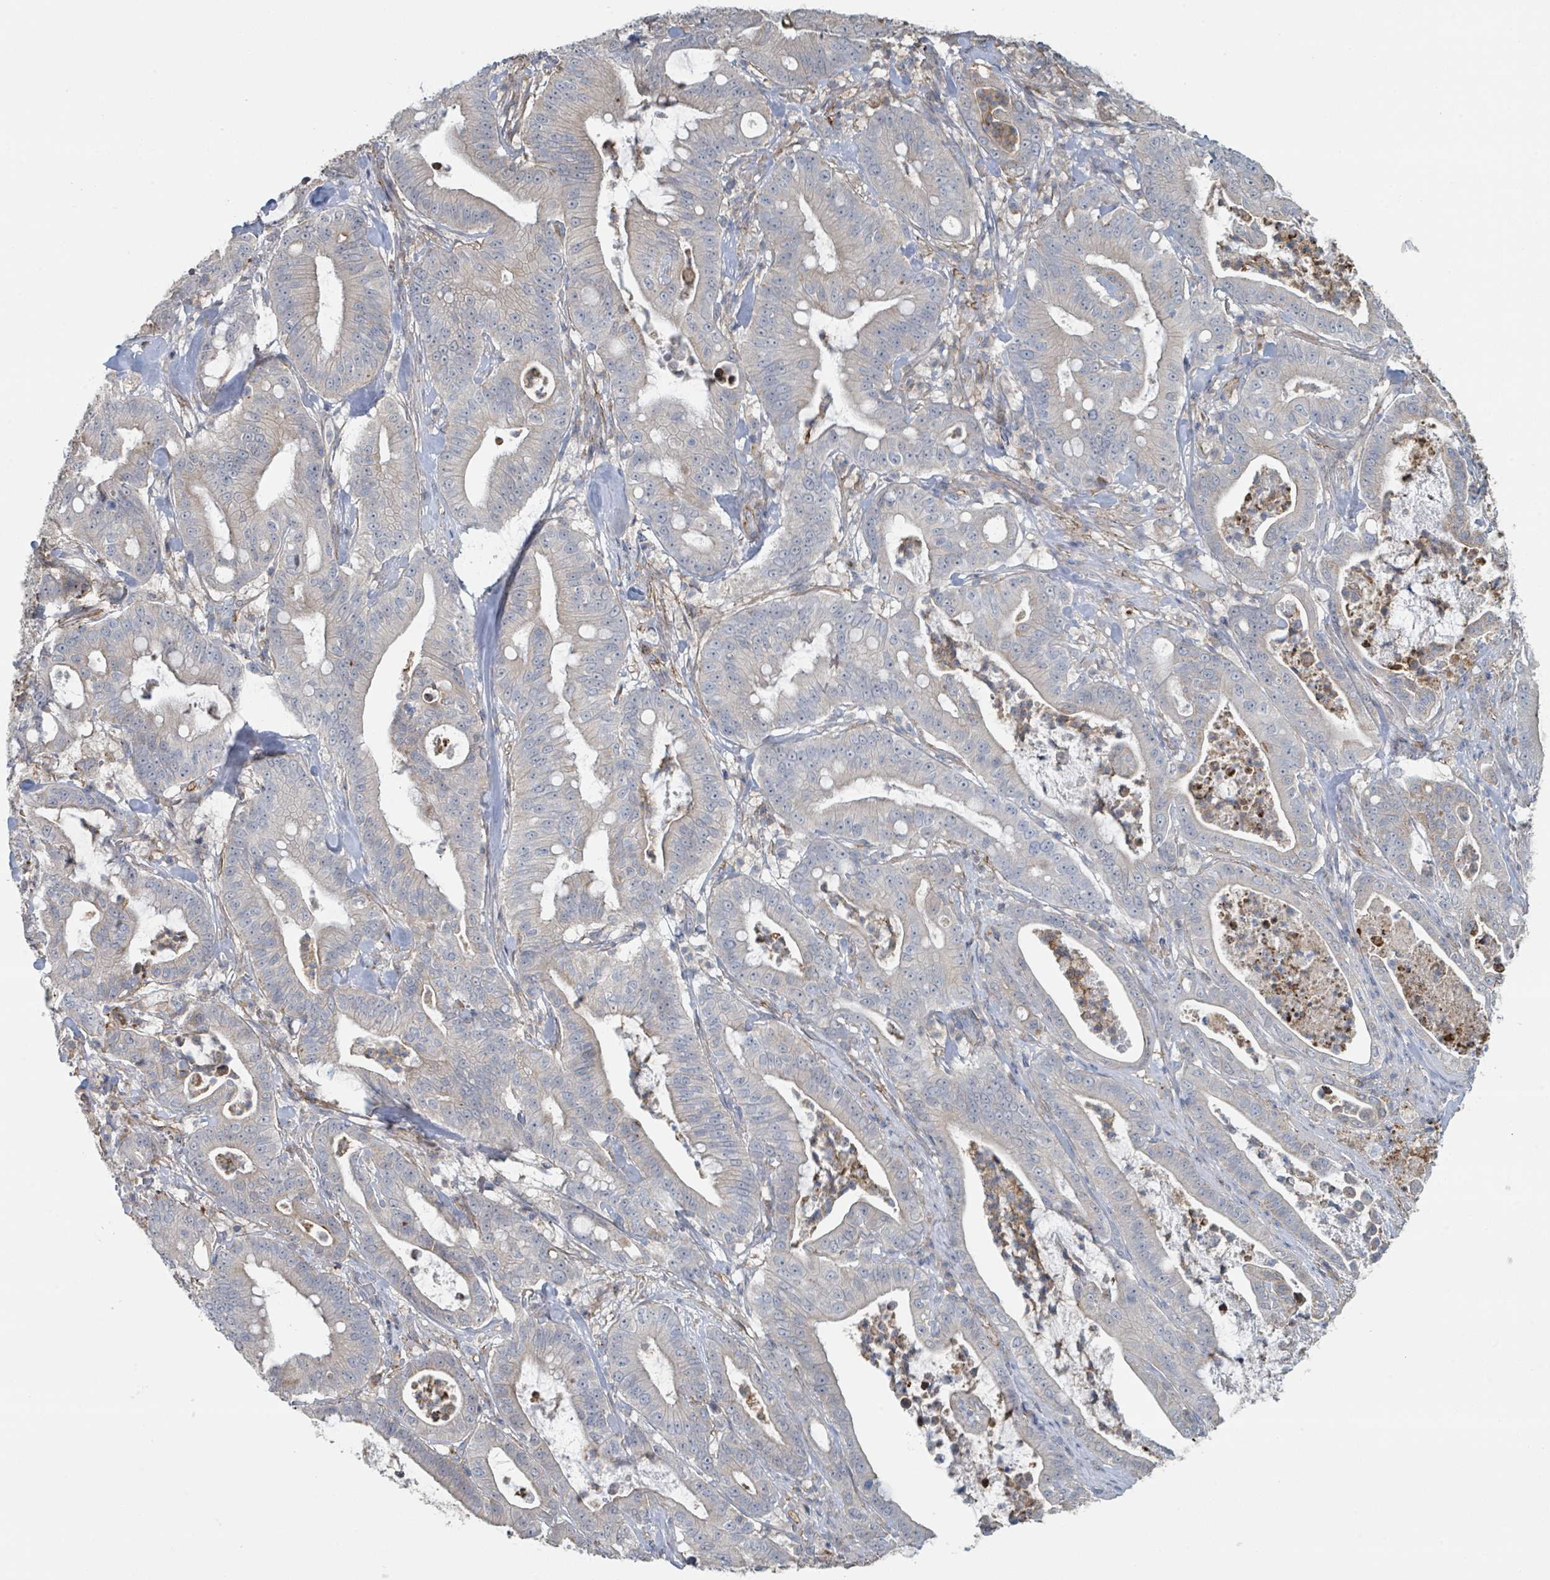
{"staining": {"intensity": "negative", "quantity": "none", "location": "none"}, "tissue": "pancreatic cancer", "cell_type": "Tumor cells", "image_type": "cancer", "snomed": [{"axis": "morphology", "description": "Adenocarcinoma, NOS"}, {"axis": "topography", "description": "Pancreas"}], "caption": "An immunohistochemistry histopathology image of pancreatic adenocarcinoma is shown. There is no staining in tumor cells of pancreatic adenocarcinoma.", "gene": "LRRC42", "patient": {"sex": "male", "age": 71}}